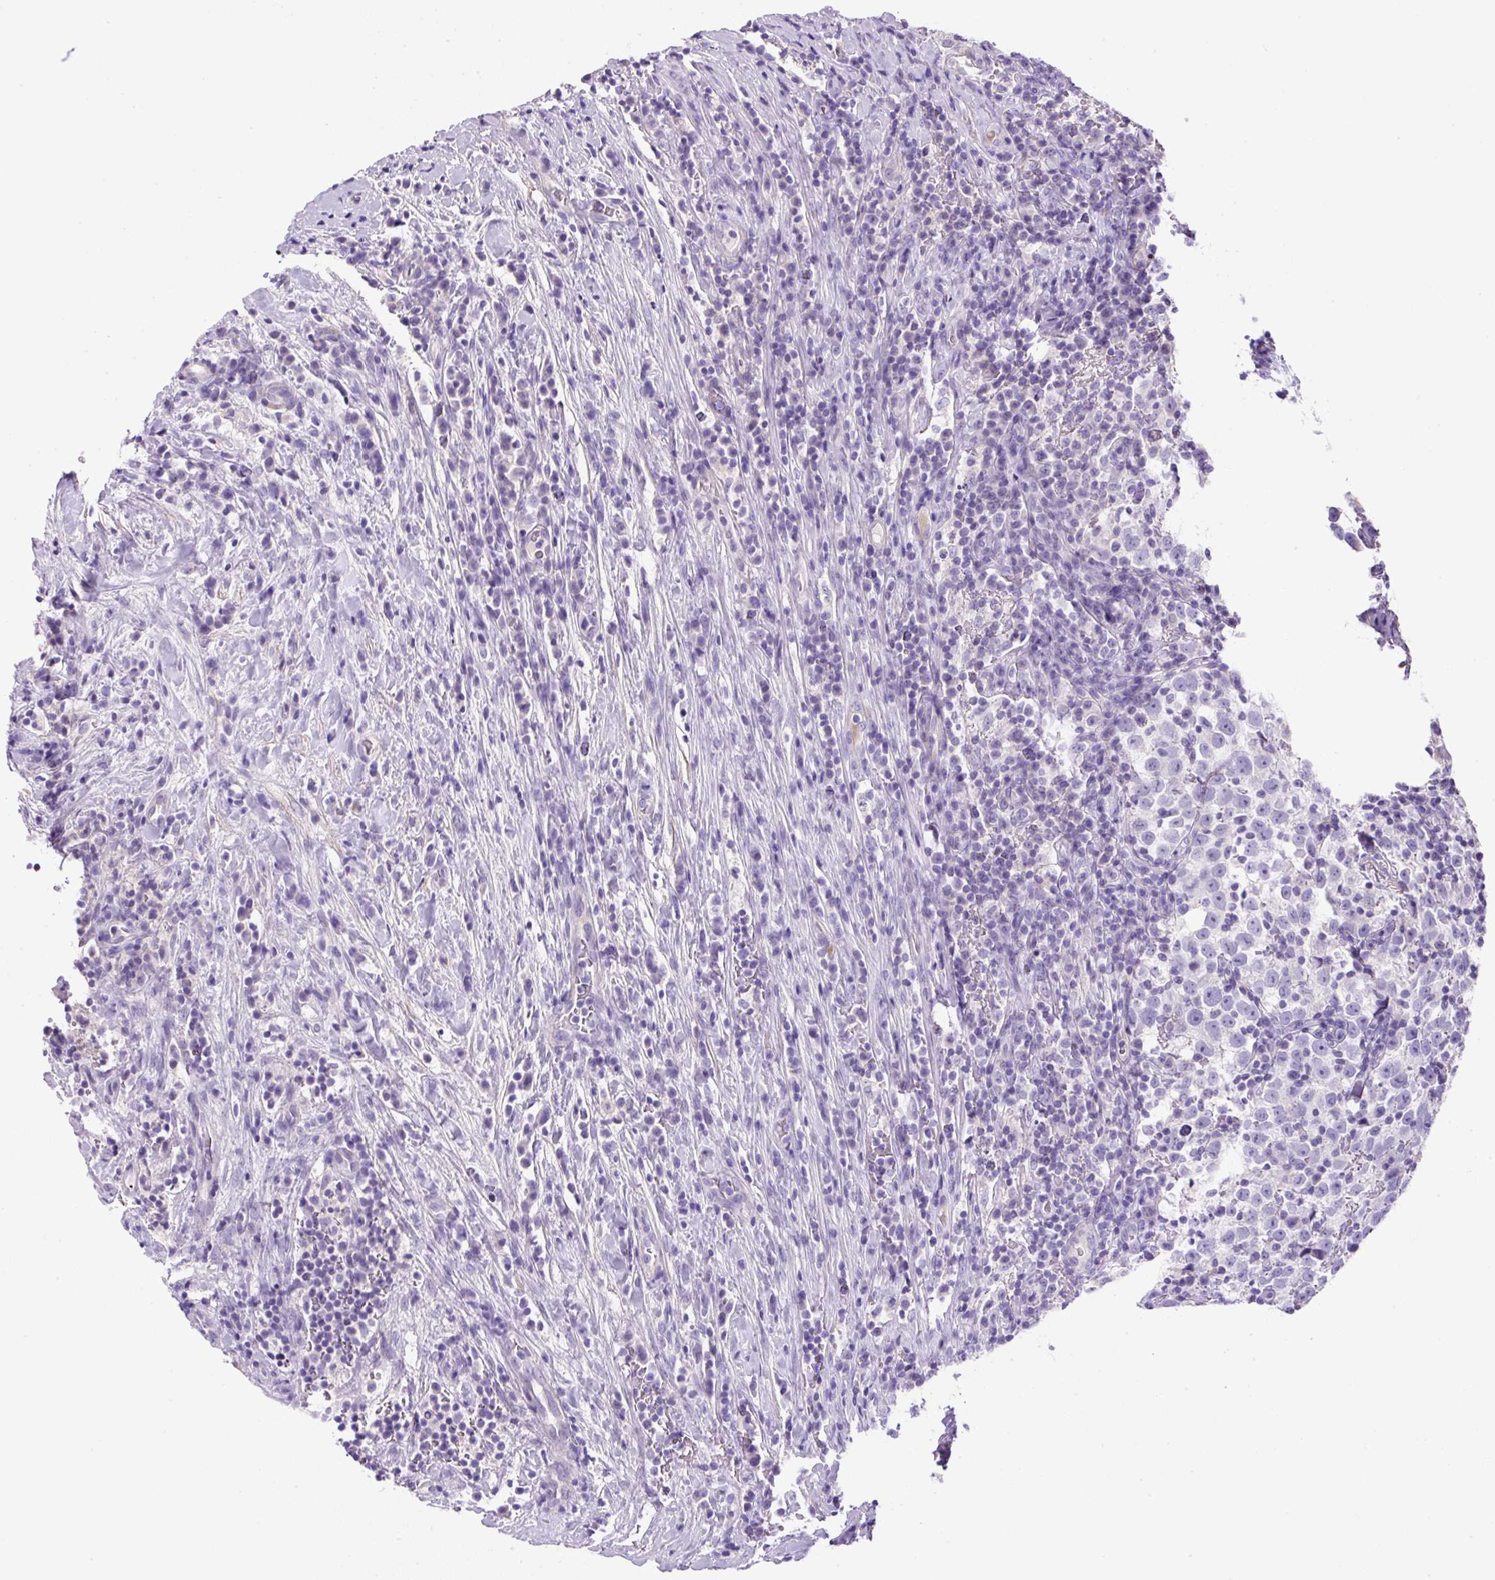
{"staining": {"intensity": "negative", "quantity": "none", "location": "none"}, "tissue": "testis cancer", "cell_type": "Tumor cells", "image_type": "cancer", "snomed": [{"axis": "morphology", "description": "Normal tissue, NOS"}, {"axis": "morphology", "description": "Seminoma, NOS"}, {"axis": "topography", "description": "Testis"}], "caption": "High magnification brightfield microscopy of seminoma (testis) stained with DAB (brown) and counterstained with hematoxylin (blue): tumor cells show no significant staining.", "gene": "NPTN", "patient": {"sex": "male", "age": 43}}